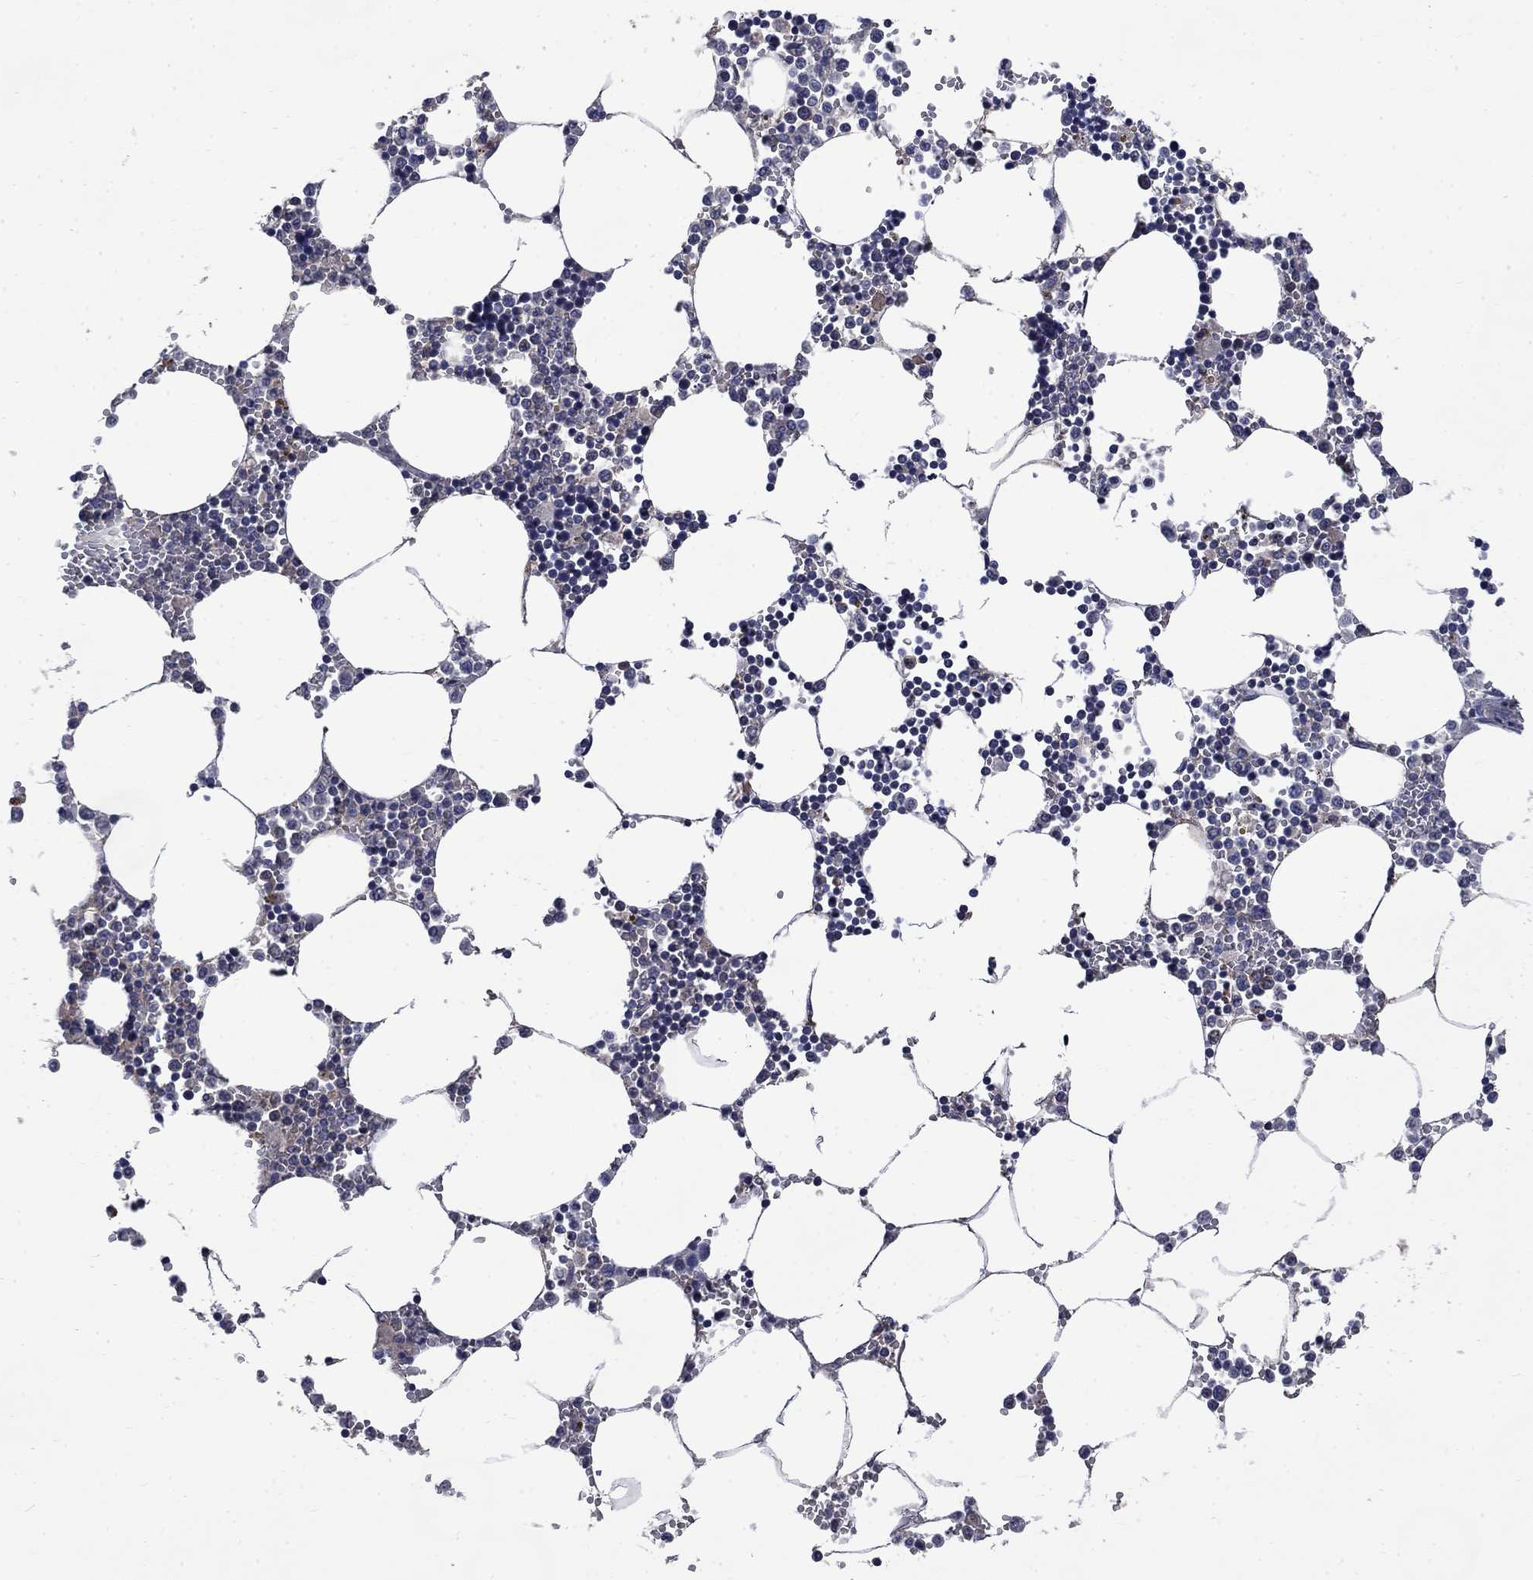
{"staining": {"intensity": "moderate", "quantity": "<25%", "location": "cytoplasmic/membranous"}, "tissue": "bone marrow", "cell_type": "Hematopoietic cells", "image_type": "normal", "snomed": [{"axis": "morphology", "description": "Normal tissue, NOS"}, {"axis": "topography", "description": "Bone marrow"}], "caption": "Immunohistochemistry (IHC) (DAB) staining of benign human bone marrow shows moderate cytoplasmic/membranous protein expression in about <25% of hematopoietic cells. Ihc stains the protein of interest in brown and the nuclei are stained blue.", "gene": "HSPA12A", "patient": {"sex": "male", "age": 54}}